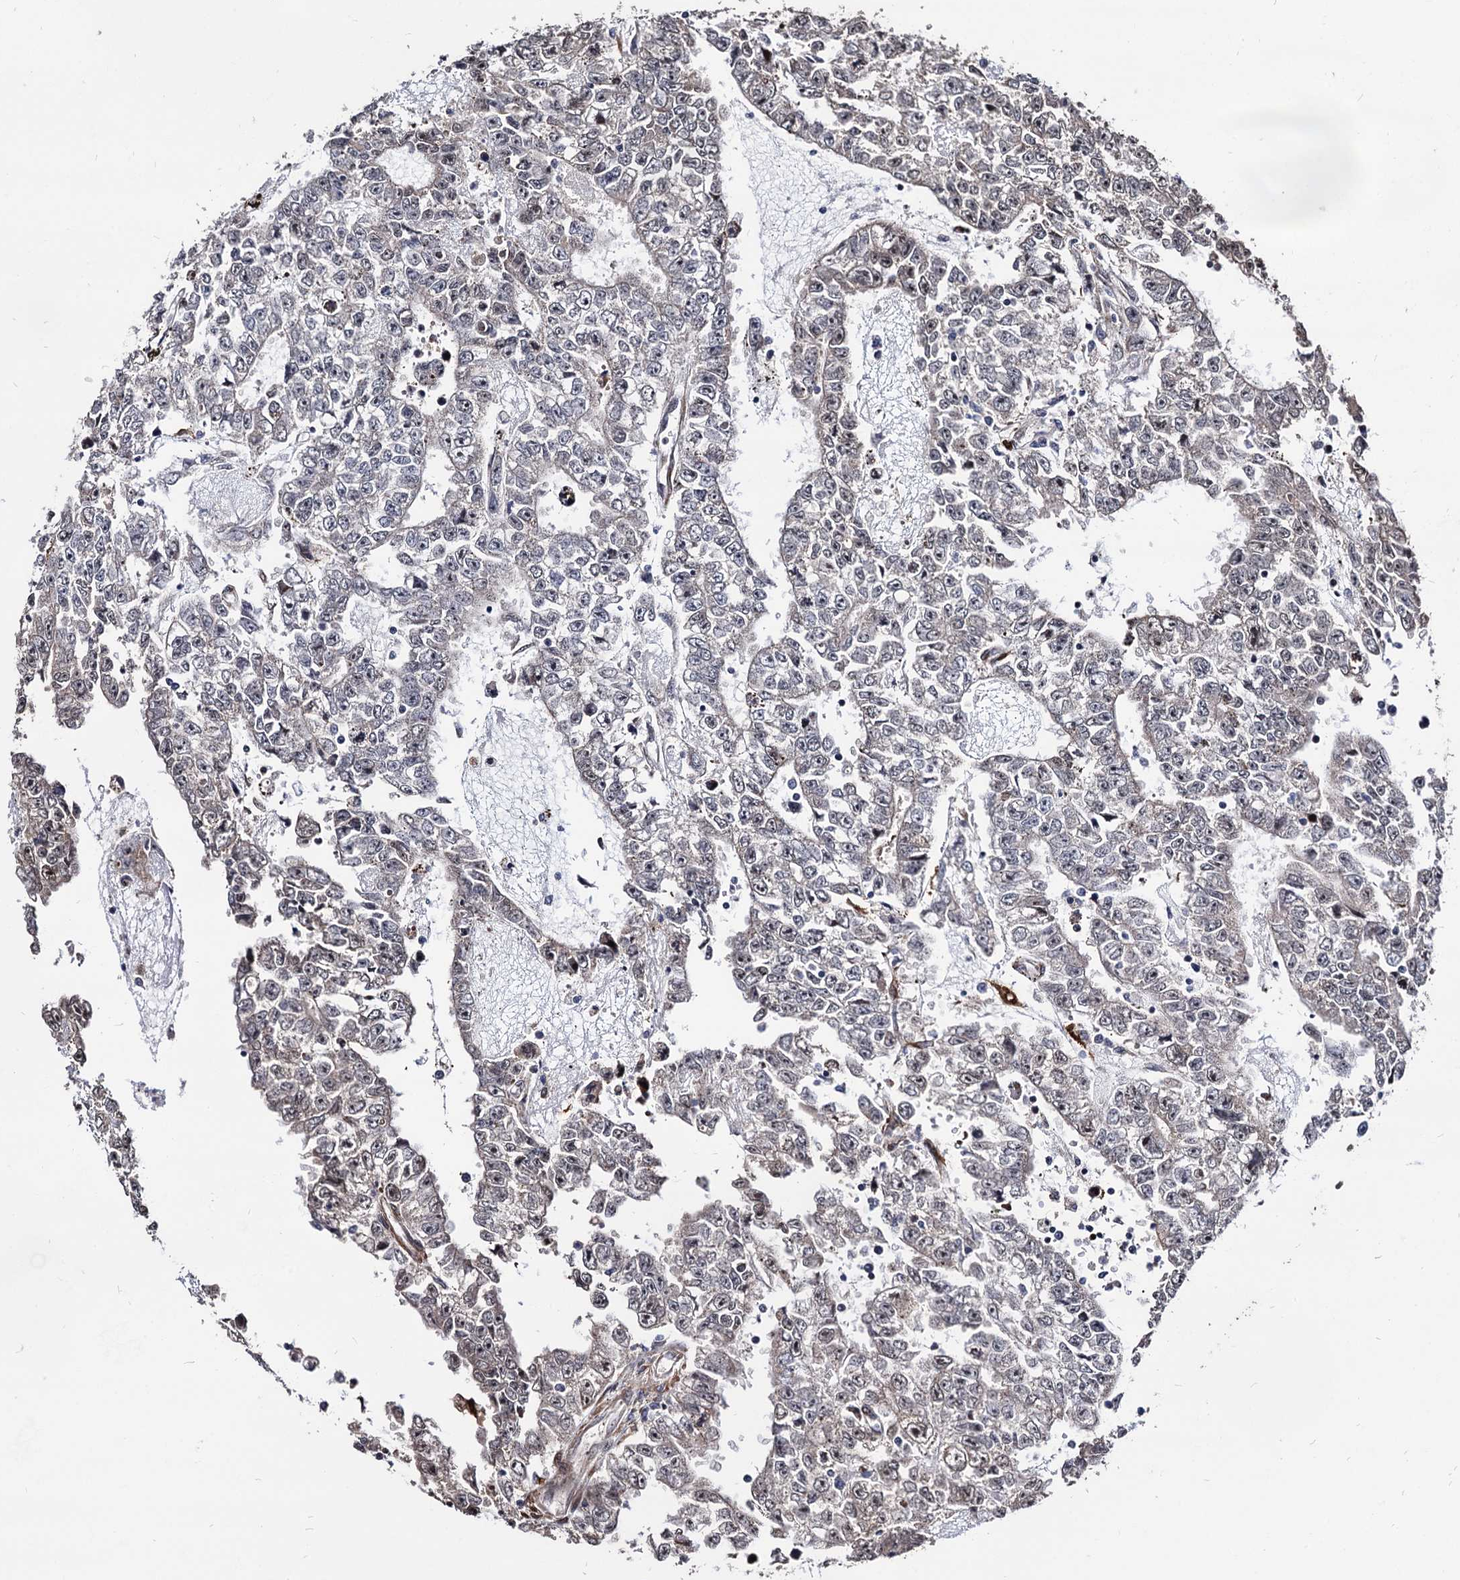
{"staining": {"intensity": "negative", "quantity": "none", "location": "none"}, "tissue": "testis cancer", "cell_type": "Tumor cells", "image_type": "cancer", "snomed": [{"axis": "morphology", "description": "Carcinoma, Embryonal, NOS"}, {"axis": "topography", "description": "Testis"}], "caption": "This is an immunohistochemistry photomicrograph of testis embryonal carcinoma. There is no expression in tumor cells.", "gene": "ANKRD12", "patient": {"sex": "male", "age": 25}}